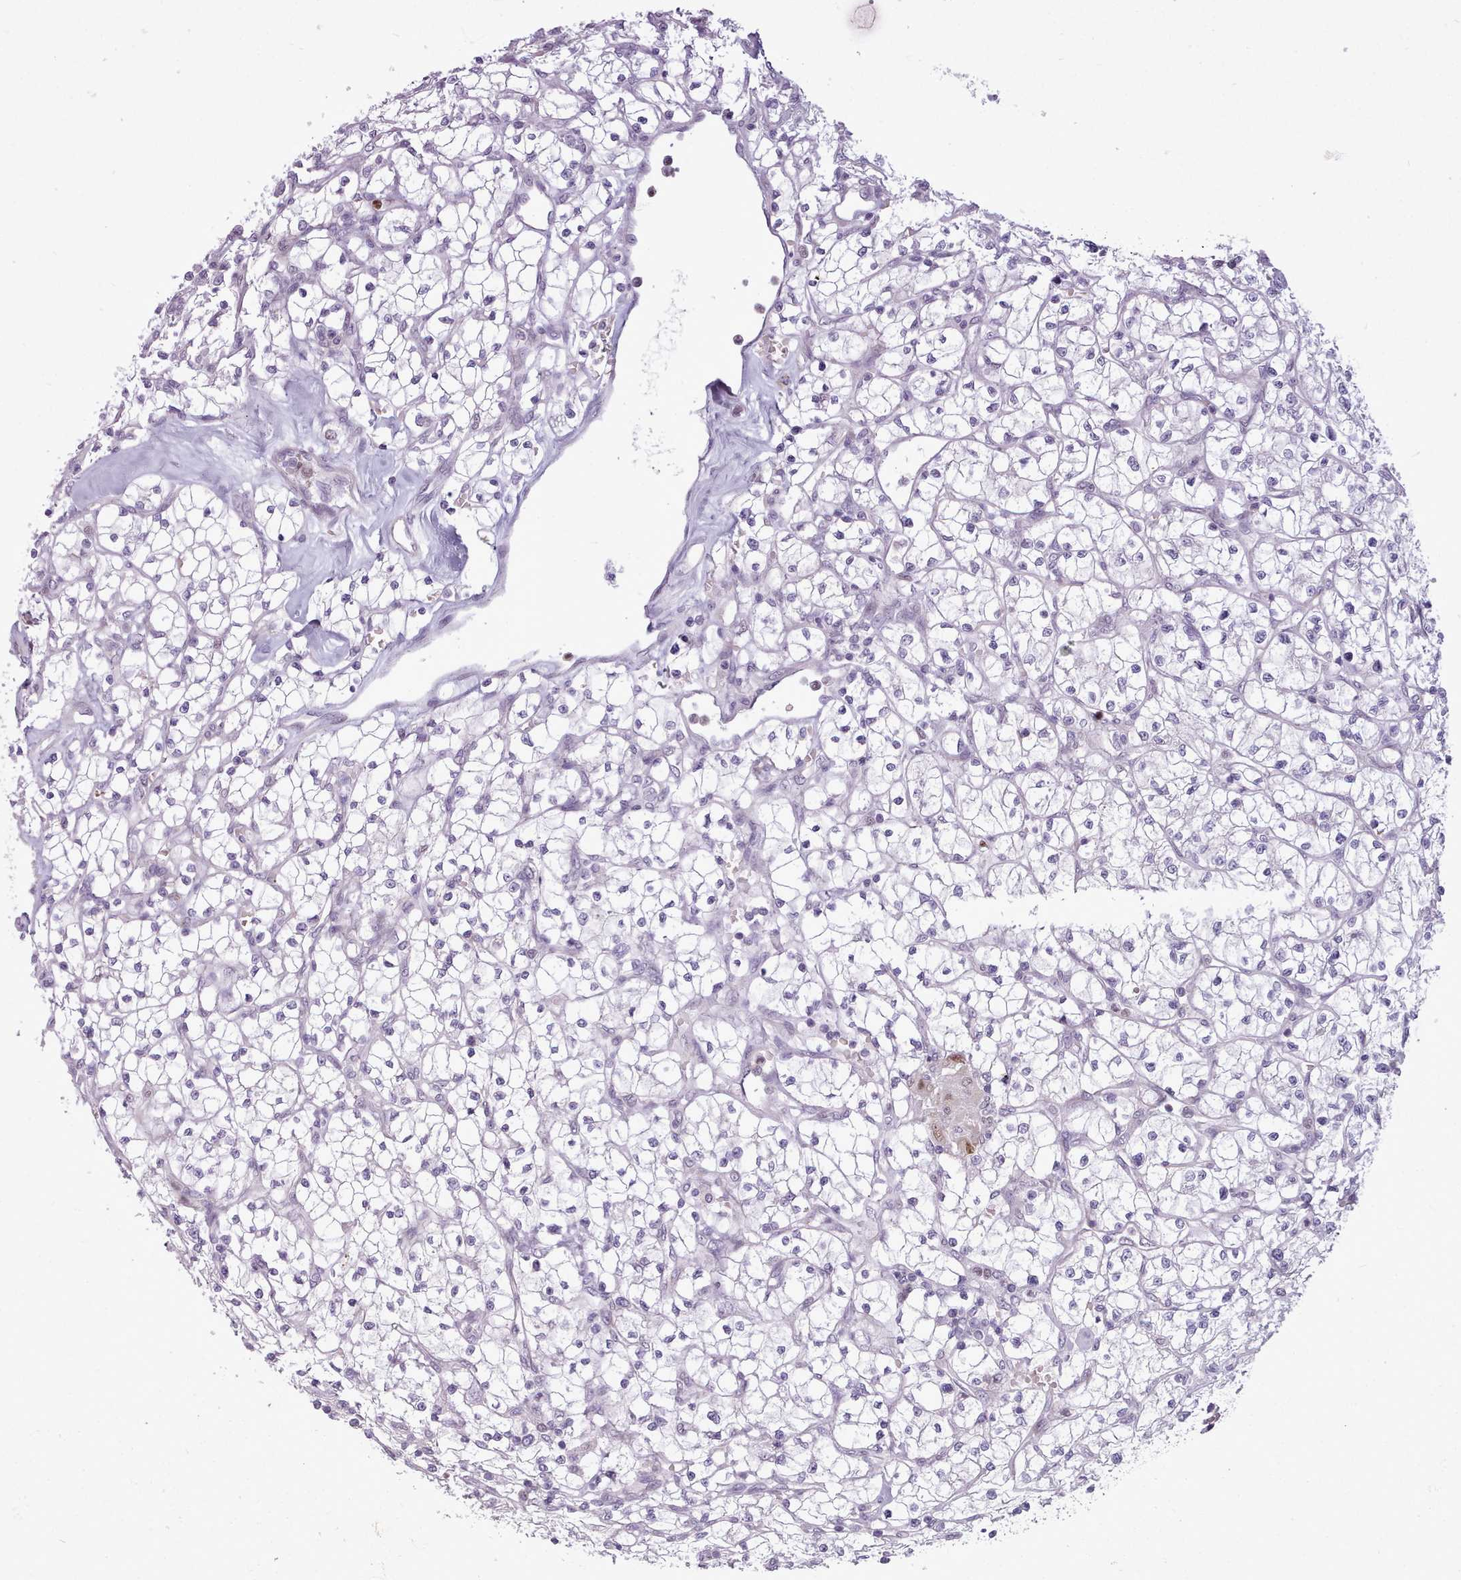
{"staining": {"intensity": "negative", "quantity": "none", "location": "none"}, "tissue": "renal cancer", "cell_type": "Tumor cells", "image_type": "cancer", "snomed": [{"axis": "morphology", "description": "Adenocarcinoma, NOS"}, {"axis": "topography", "description": "Kidney"}], "caption": "An immunohistochemistry (IHC) micrograph of renal adenocarcinoma is shown. There is no staining in tumor cells of renal adenocarcinoma.", "gene": "SLURP1", "patient": {"sex": "female", "age": 64}}